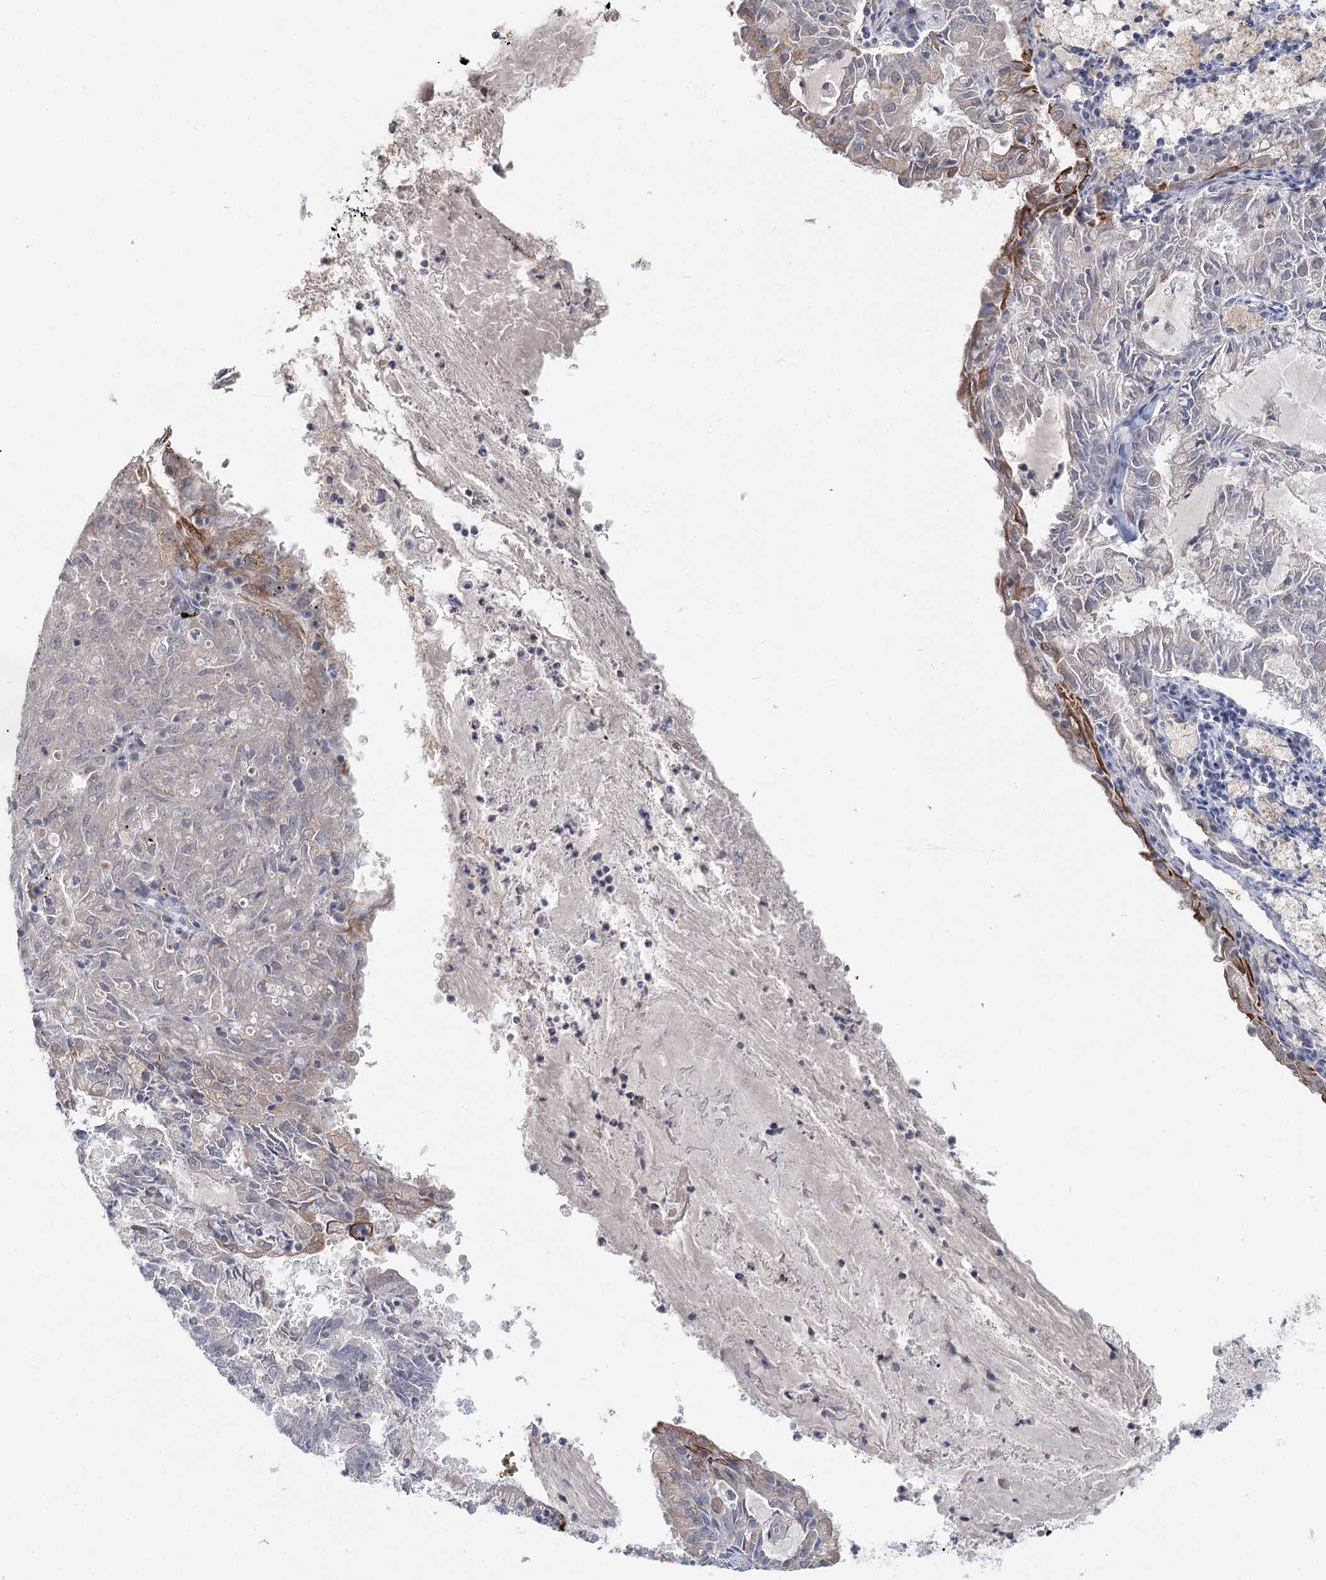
{"staining": {"intensity": "negative", "quantity": "none", "location": "none"}, "tissue": "endometrial cancer", "cell_type": "Tumor cells", "image_type": "cancer", "snomed": [{"axis": "morphology", "description": "Adenocarcinoma, NOS"}, {"axis": "topography", "description": "Endometrium"}], "caption": "The photomicrograph demonstrates no significant expression in tumor cells of endometrial adenocarcinoma.", "gene": "FBXO7", "patient": {"sex": "female", "age": 57}}